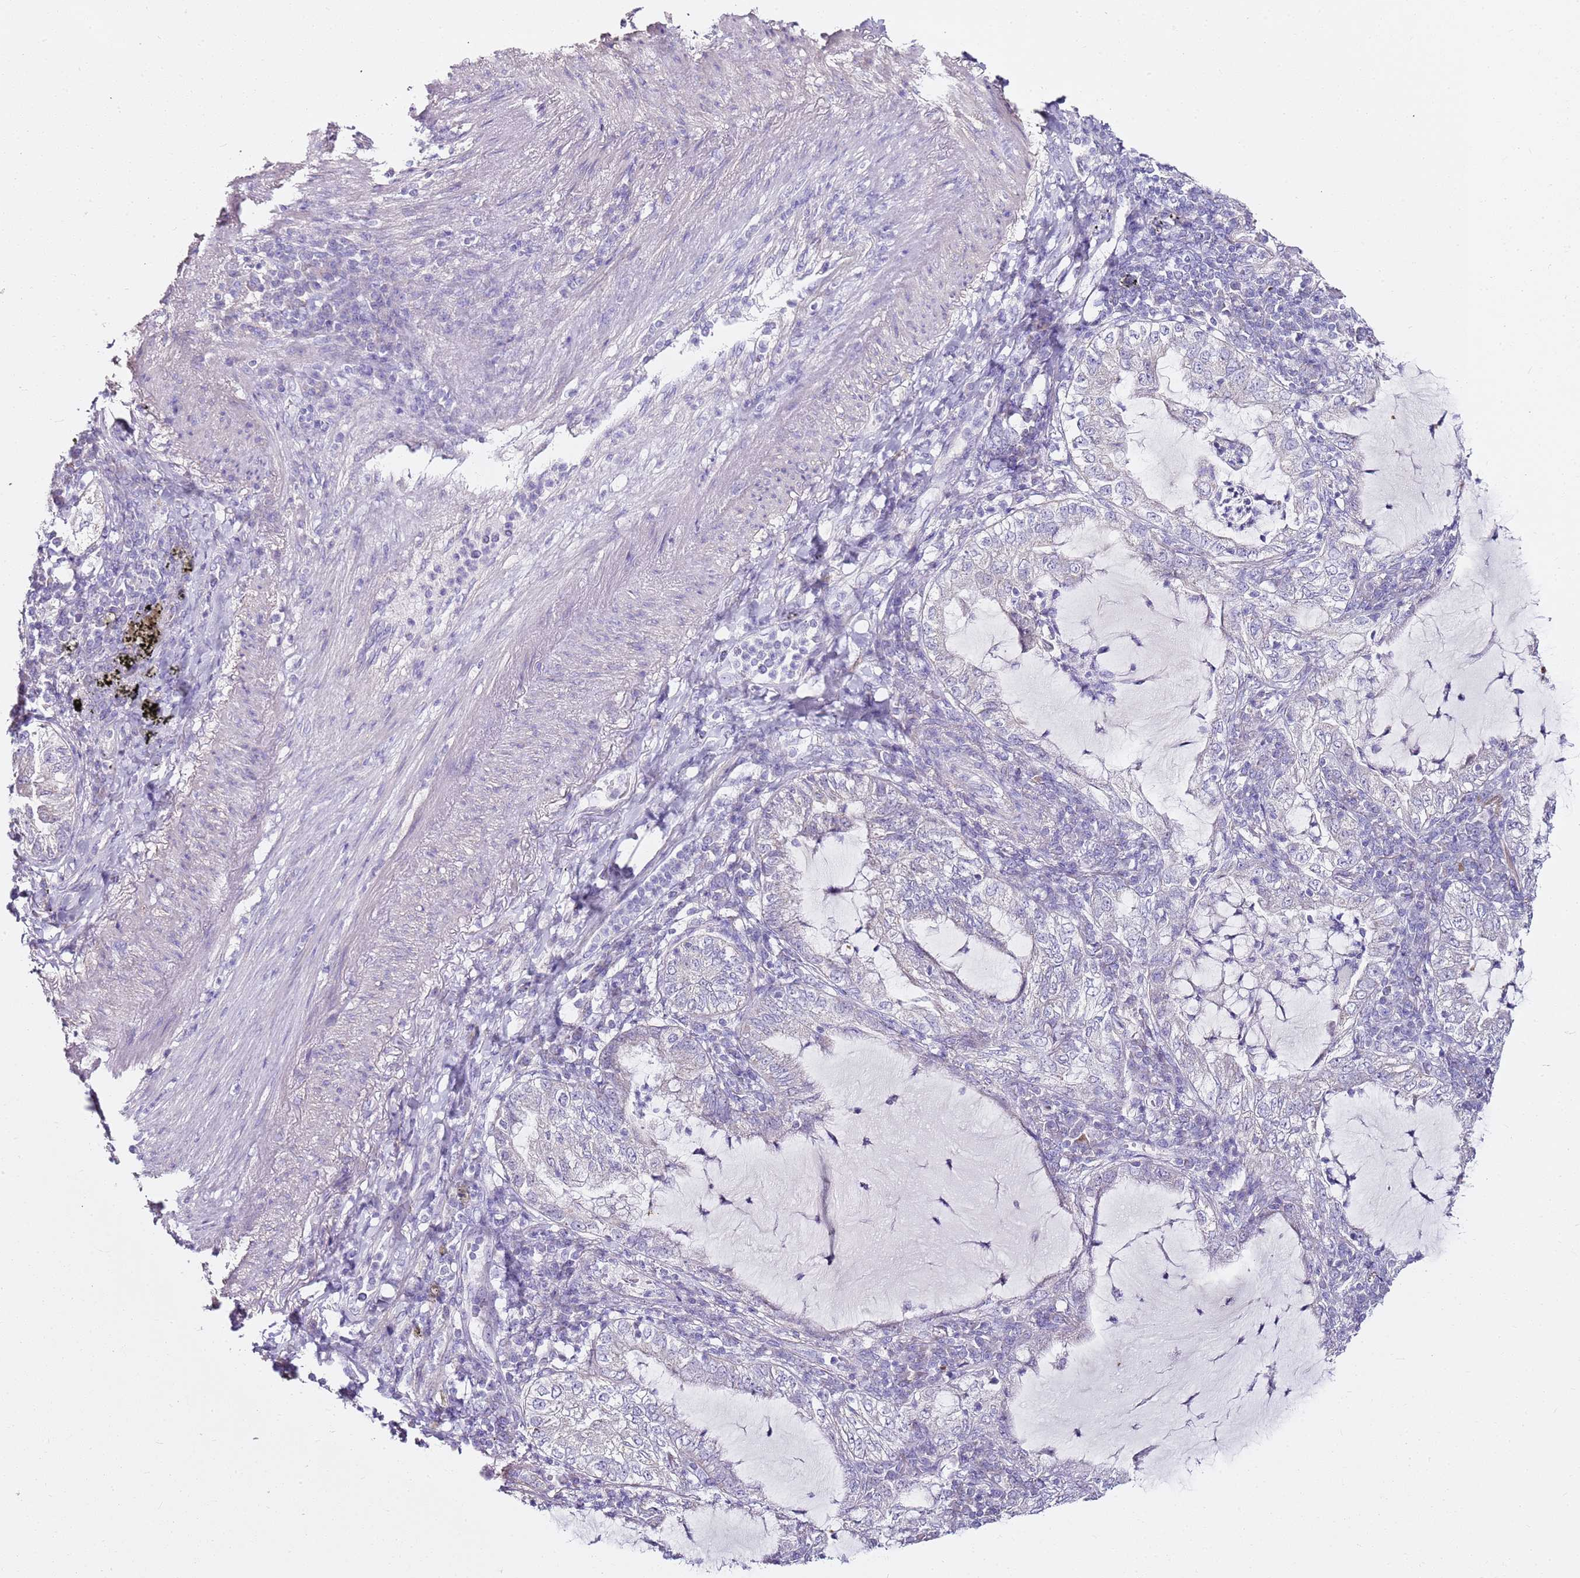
{"staining": {"intensity": "negative", "quantity": "none", "location": "none"}, "tissue": "lung cancer", "cell_type": "Tumor cells", "image_type": "cancer", "snomed": [{"axis": "morphology", "description": "Adenocarcinoma, NOS"}, {"axis": "topography", "description": "Lung"}], "caption": "IHC of human lung cancer (adenocarcinoma) displays no positivity in tumor cells. (DAB (3,3'-diaminobenzidine) immunohistochemistry (IHC) visualized using brightfield microscopy, high magnification).", "gene": "MYBPC3", "patient": {"sex": "female", "age": 73}}